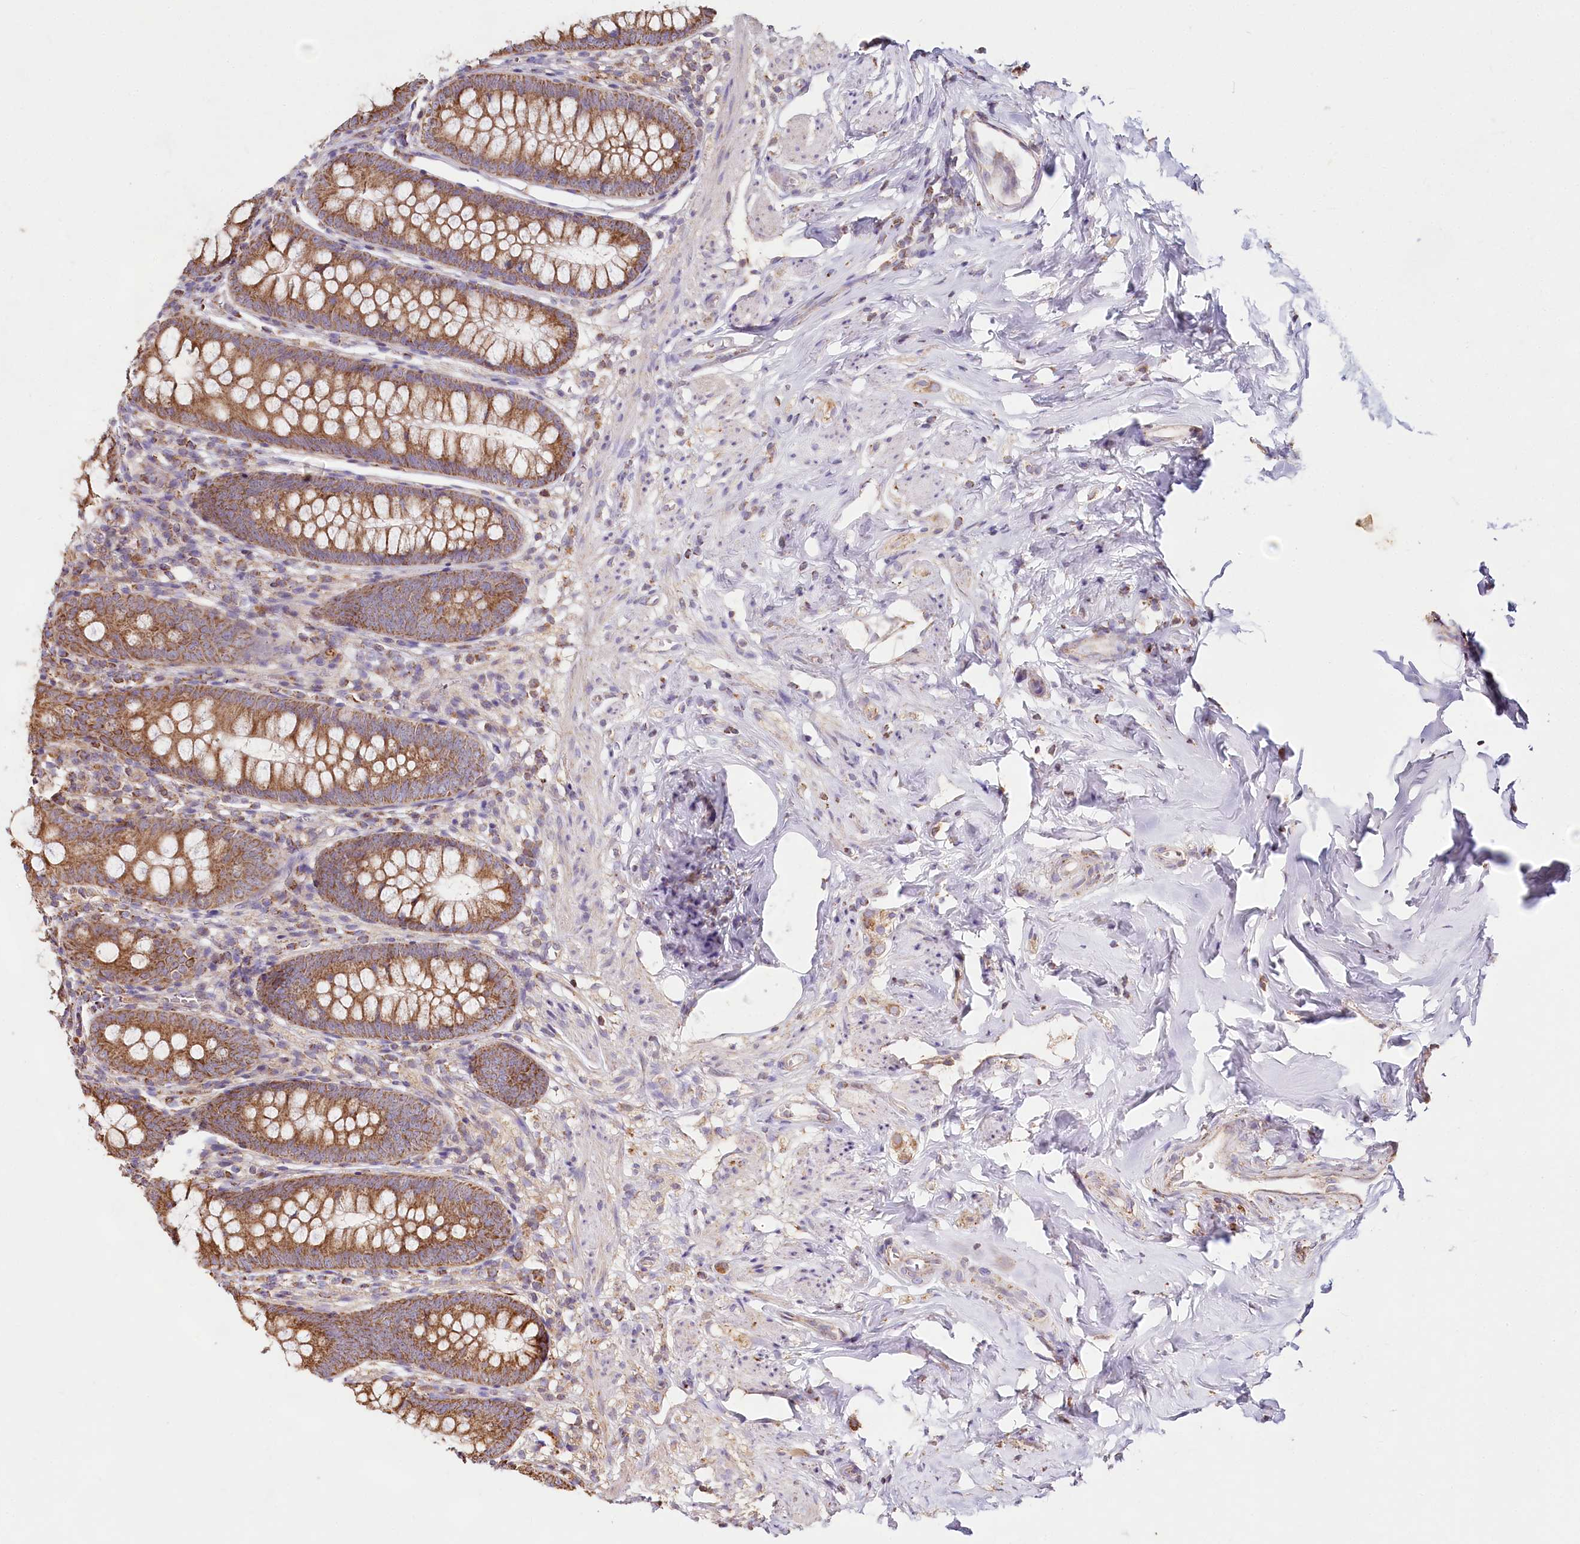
{"staining": {"intensity": "moderate", "quantity": ">75%", "location": "cytoplasmic/membranous"}, "tissue": "appendix", "cell_type": "Glandular cells", "image_type": "normal", "snomed": [{"axis": "morphology", "description": "Normal tissue, NOS"}, {"axis": "topography", "description": "Appendix"}], "caption": "A micrograph of human appendix stained for a protein displays moderate cytoplasmic/membranous brown staining in glandular cells. (DAB IHC with brightfield microscopy, high magnification).", "gene": "TASOR2", "patient": {"sex": "female", "age": 51}}